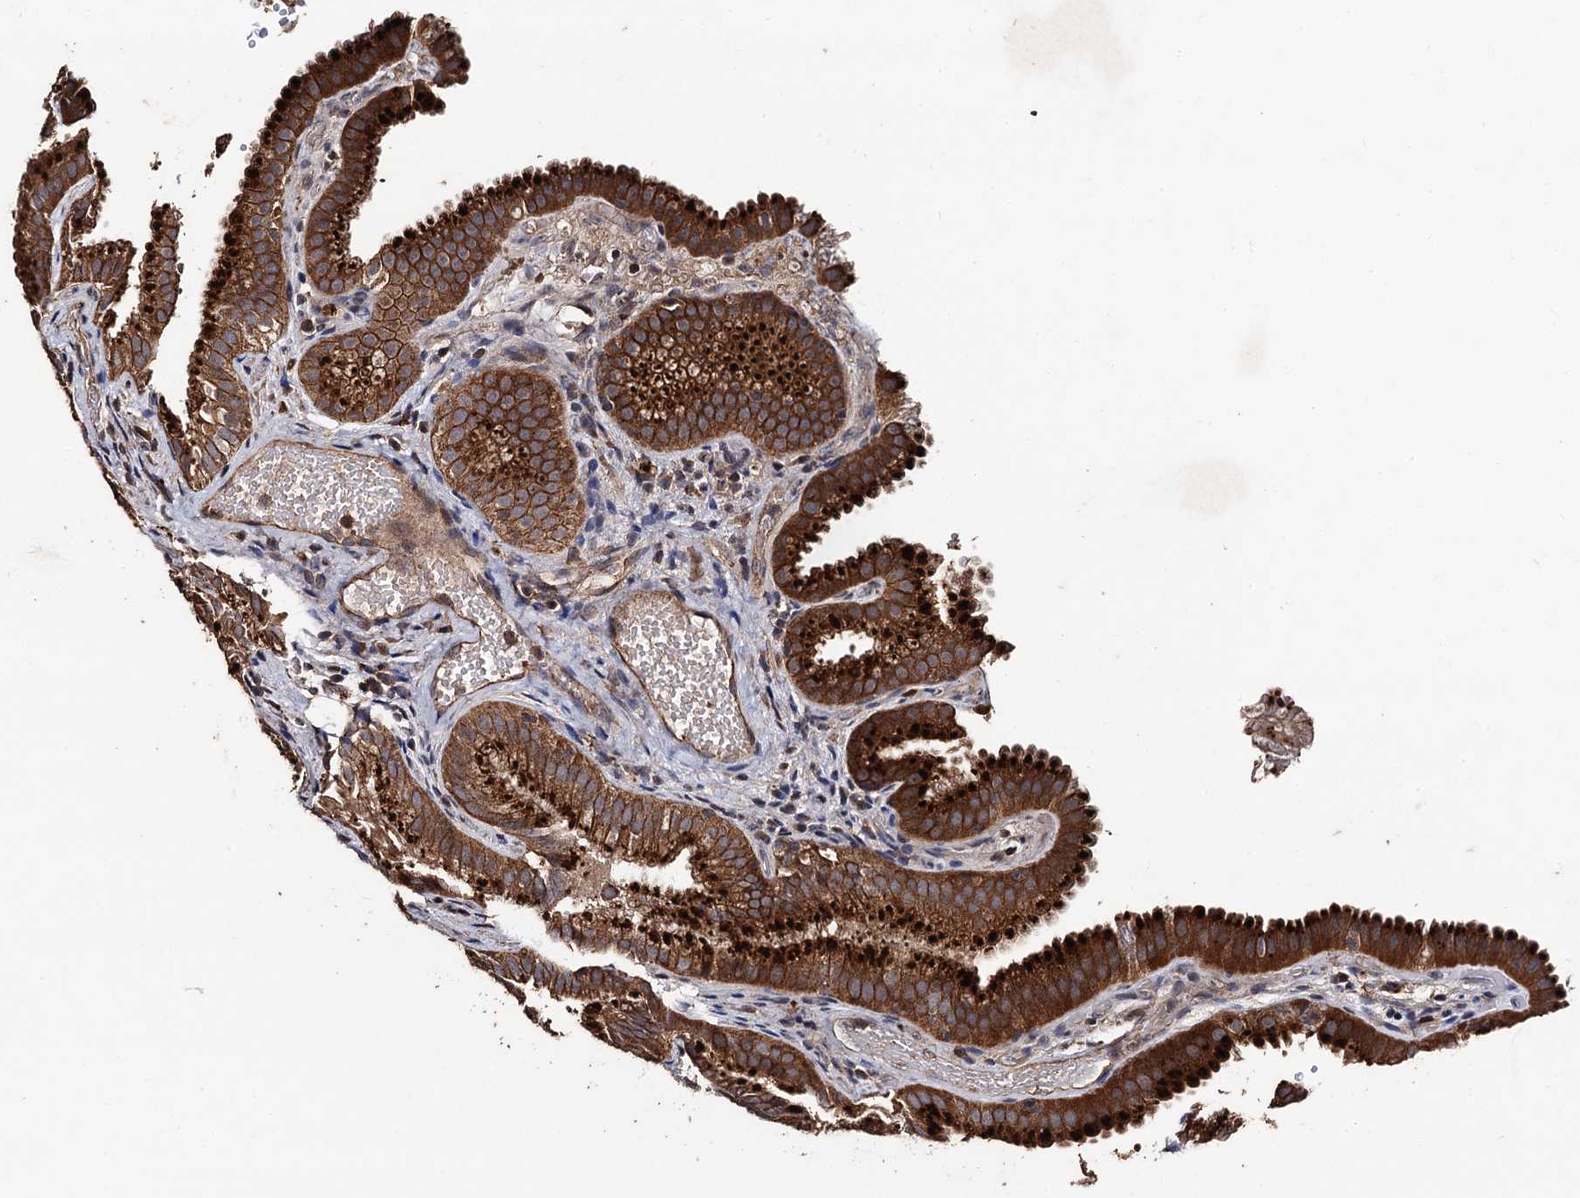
{"staining": {"intensity": "strong", "quantity": ">75%", "location": "cytoplasmic/membranous"}, "tissue": "gallbladder", "cell_type": "Glandular cells", "image_type": "normal", "snomed": [{"axis": "morphology", "description": "Normal tissue, NOS"}, {"axis": "topography", "description": "Gallbladder"}], "caption": "Gallbladder stained for a protein shows strong cytoplasmic/membranous positivity in glandular cells.", "gene": "PPTC7", "patient": {"sex": "female", "age": 30}}